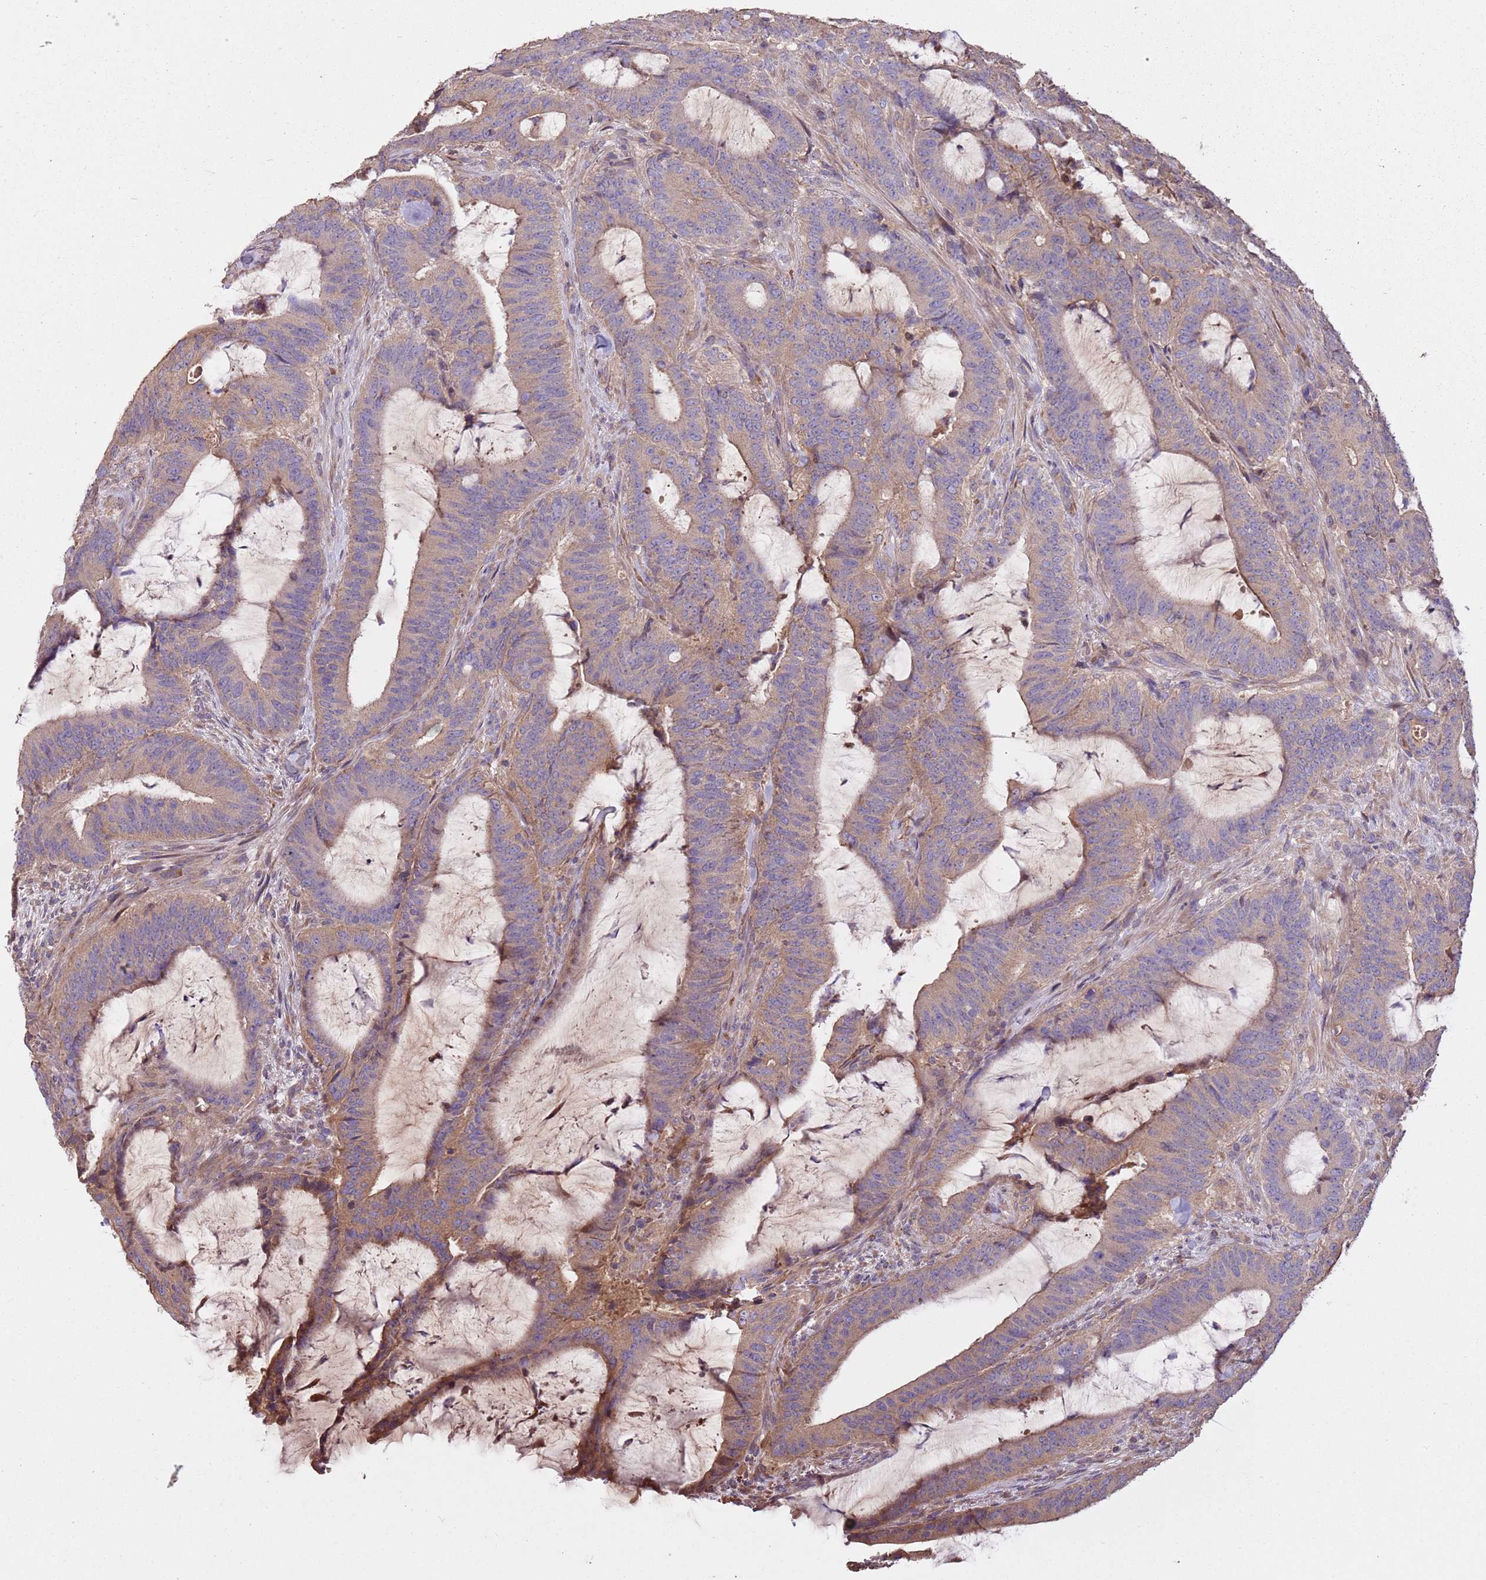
{"staining": {"intensity": "moderate", "quantity": ">75%", "location": "cytoplasmic/membranous"}, "tissue": "colorectal cancer", "cell_type": "Tumor cells", "image_type": "cancer", "snomed": [{"axis": "morphology", "description": "Adenocarcinoma, NOS"}, {"axis": "topography", "description": "Colon"}], "caption": "Colorectal adenocarcinoma stained with a protein marker exhibits moderate staining in tumor cells.", "gene": "FAM89B", "patient": {"sex": "female", "age": 43}}